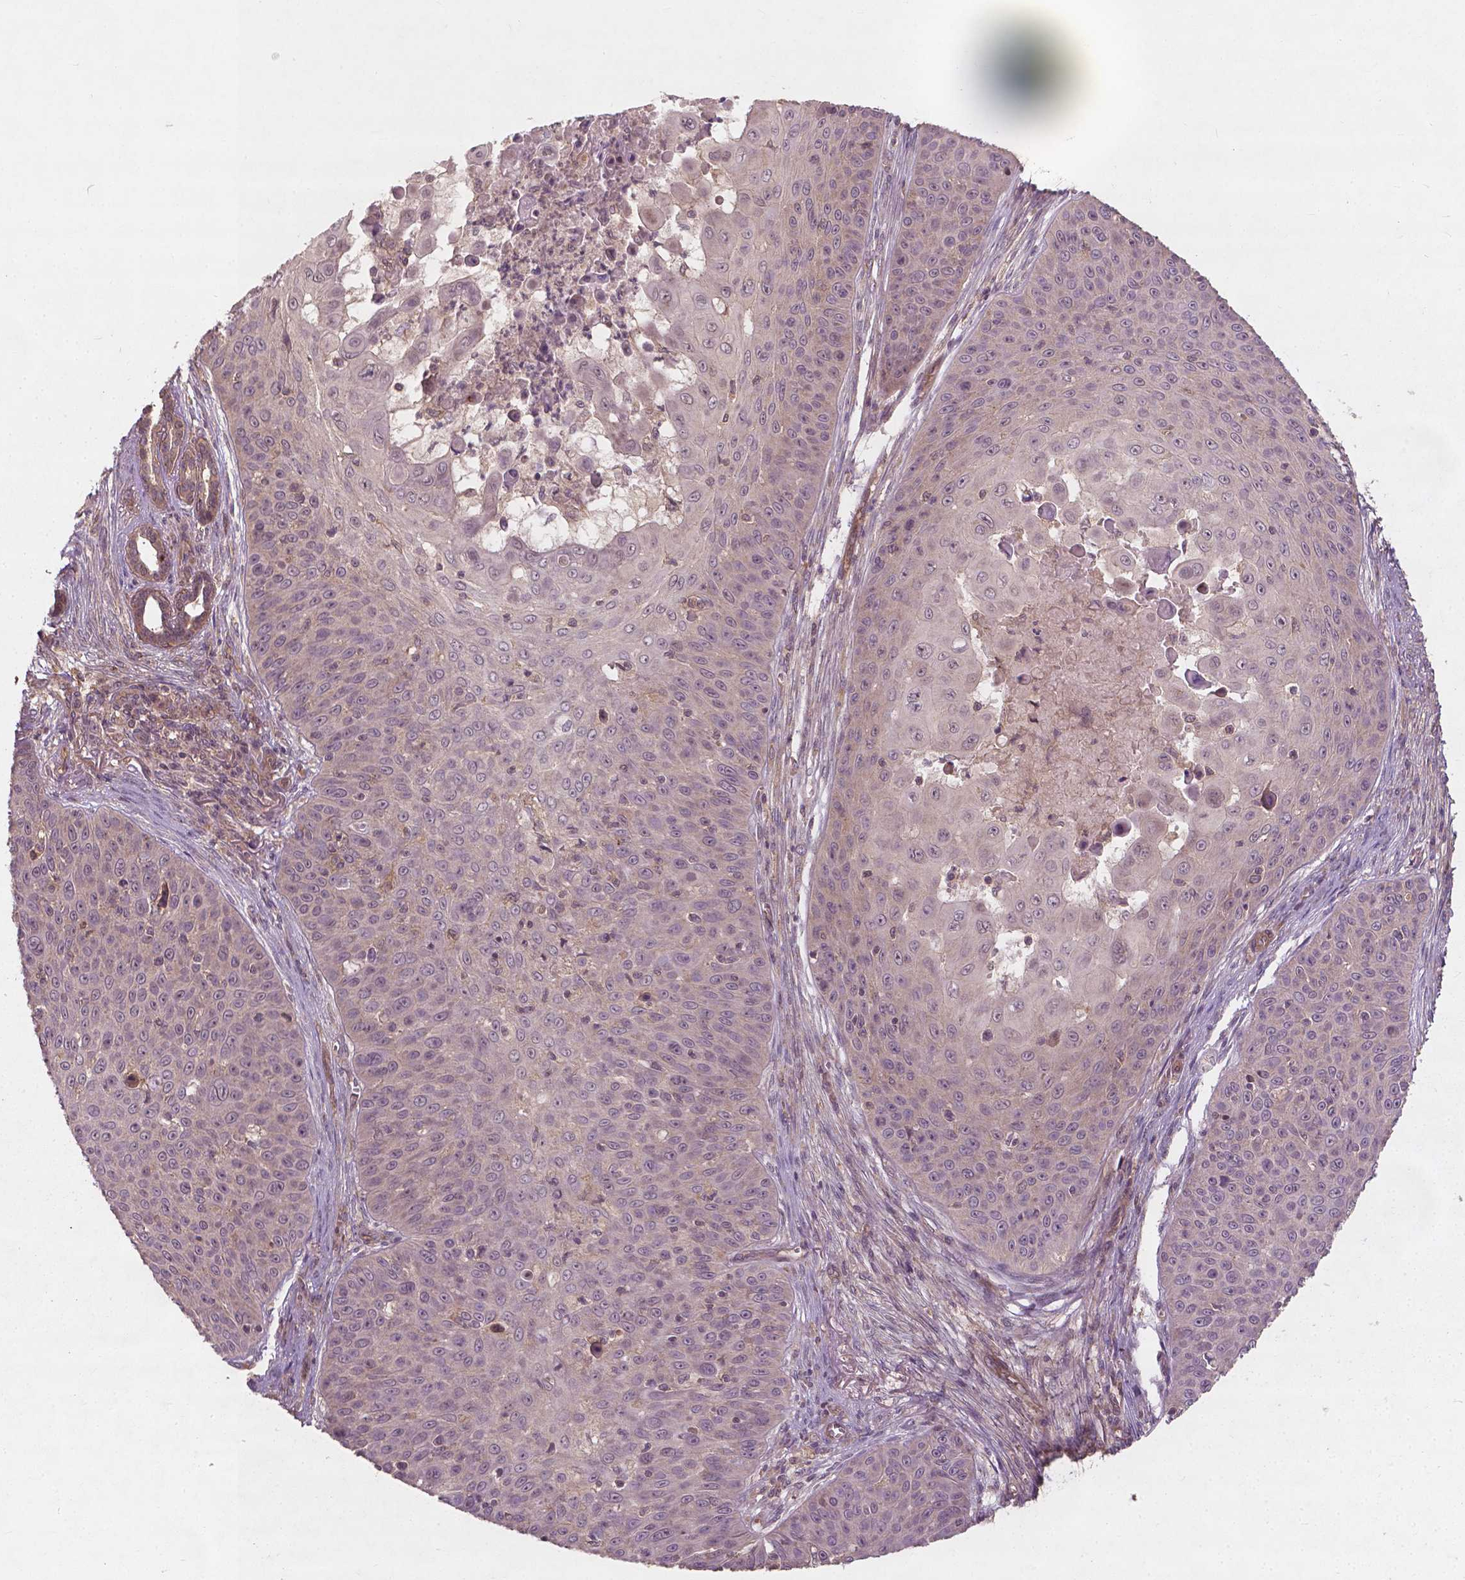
{"staining": {"intensity": "weak", "quantity": "<25%", "location": "cytoplasmic/membranous"}, "tissue": "skin cancer", "cell_type": "Tumor cells", "image_type": "cancer", "snomed": [{"axis": "morphology", "description": "Squamous cell carcinoma, NOS"}, {"axis": "topography", "description": "Skin"}], "caption": "Skin cancer (squamous cell carcinoma) was stained to show a protein in brown. There is no significant positivity in tumor cells.", "gene": "CYFIP2", "patient": {"sex": "male", "age": 82}}